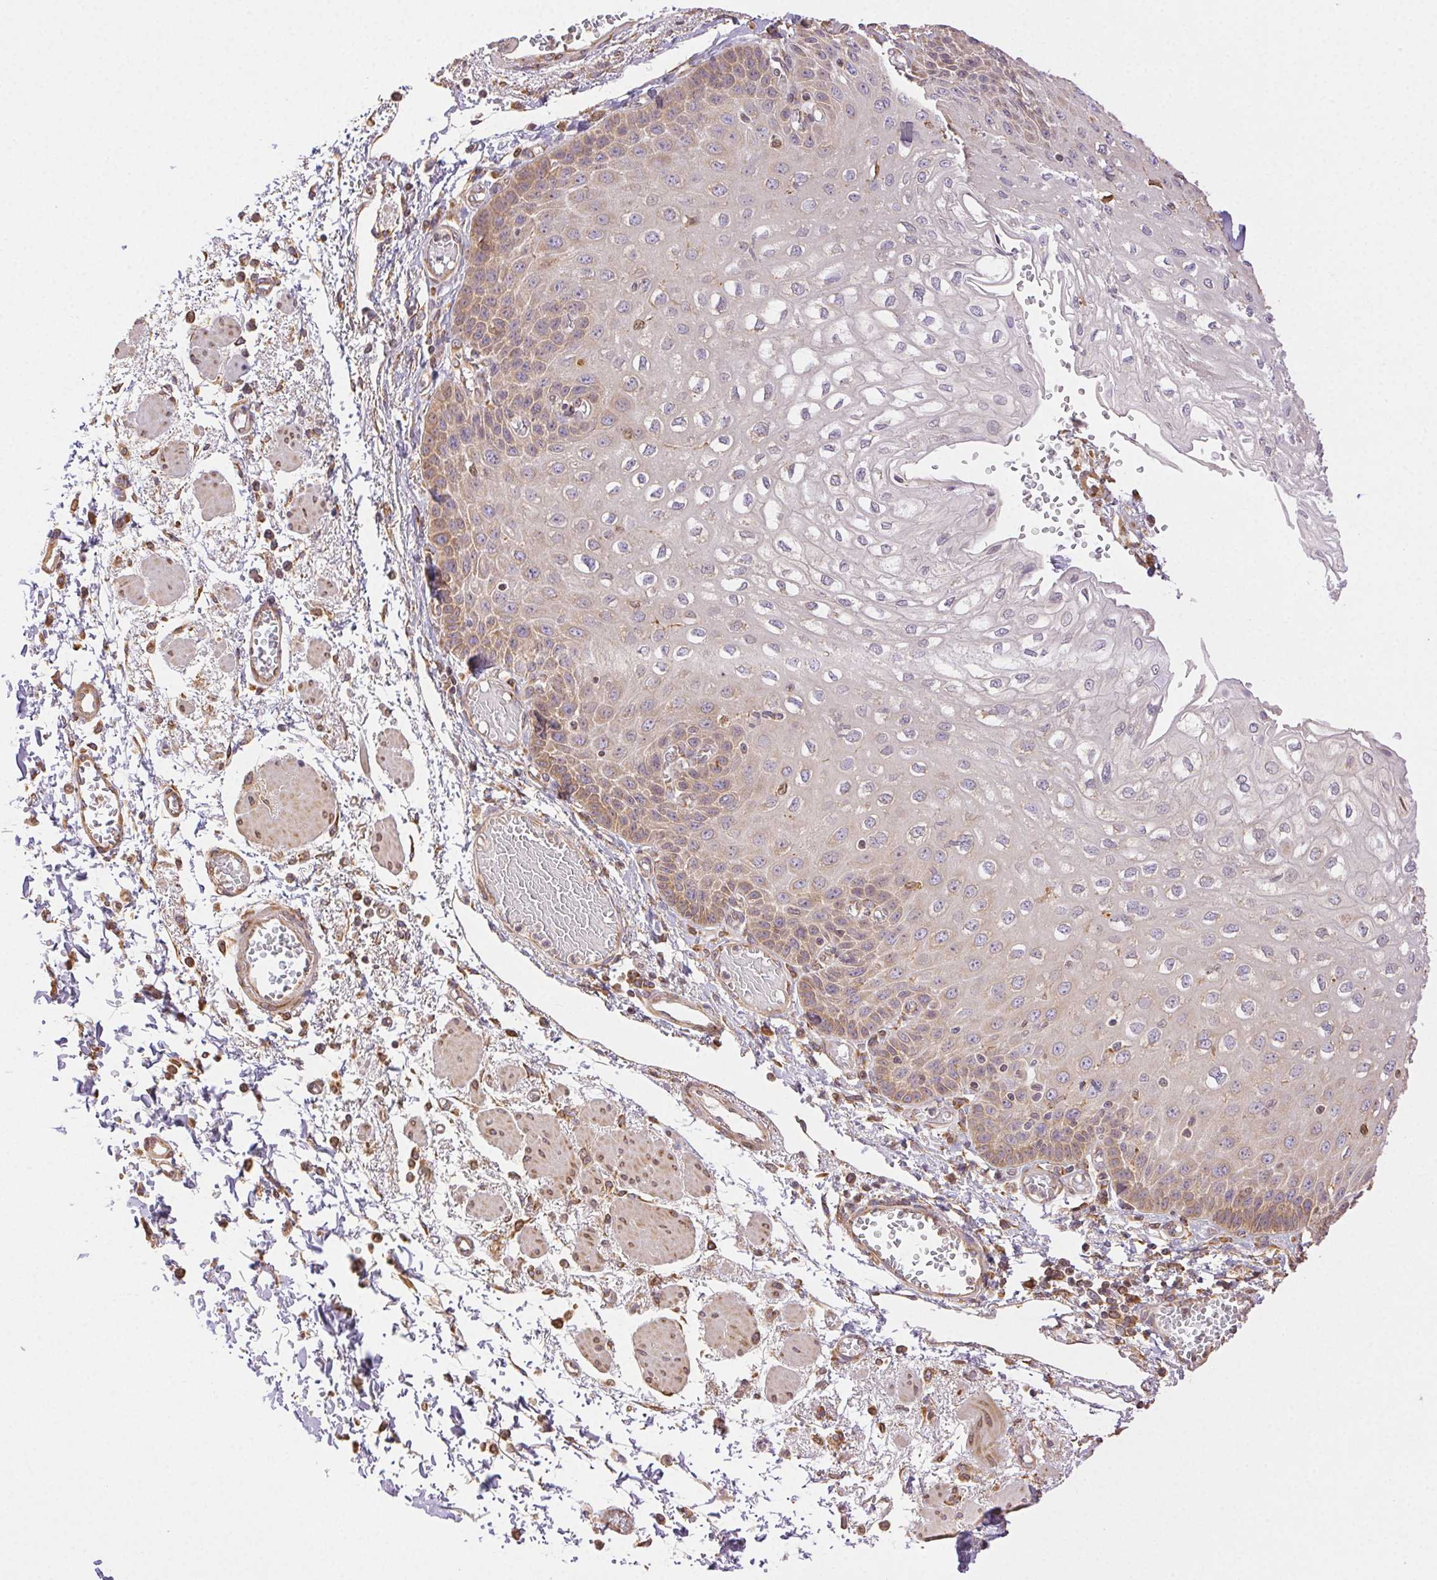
{"staining": {"intensity": "weak", "quantity": "25%-75%", "location": "cytoplasmic/membranous"}, "tissue": "esophagus", "cell_type": "Squamous epithelial cells", "image_type": "normal", "snomed": [{"axis": "morphology", "description": "Normal tissue, NOS"}, {"axis": "morphology", "description": "Adenocarcinoma, NOS"}, {"axis": "topography", "description": "Esophagus"}], "caption": "Squamous epithelial cells show low levels of weak cytoplasmic/membranous positivity in about 25%-75% of cells in normal human esophagus.", "gene": "ENTREP1", "patient": {"sex": "male", "age": 81}}